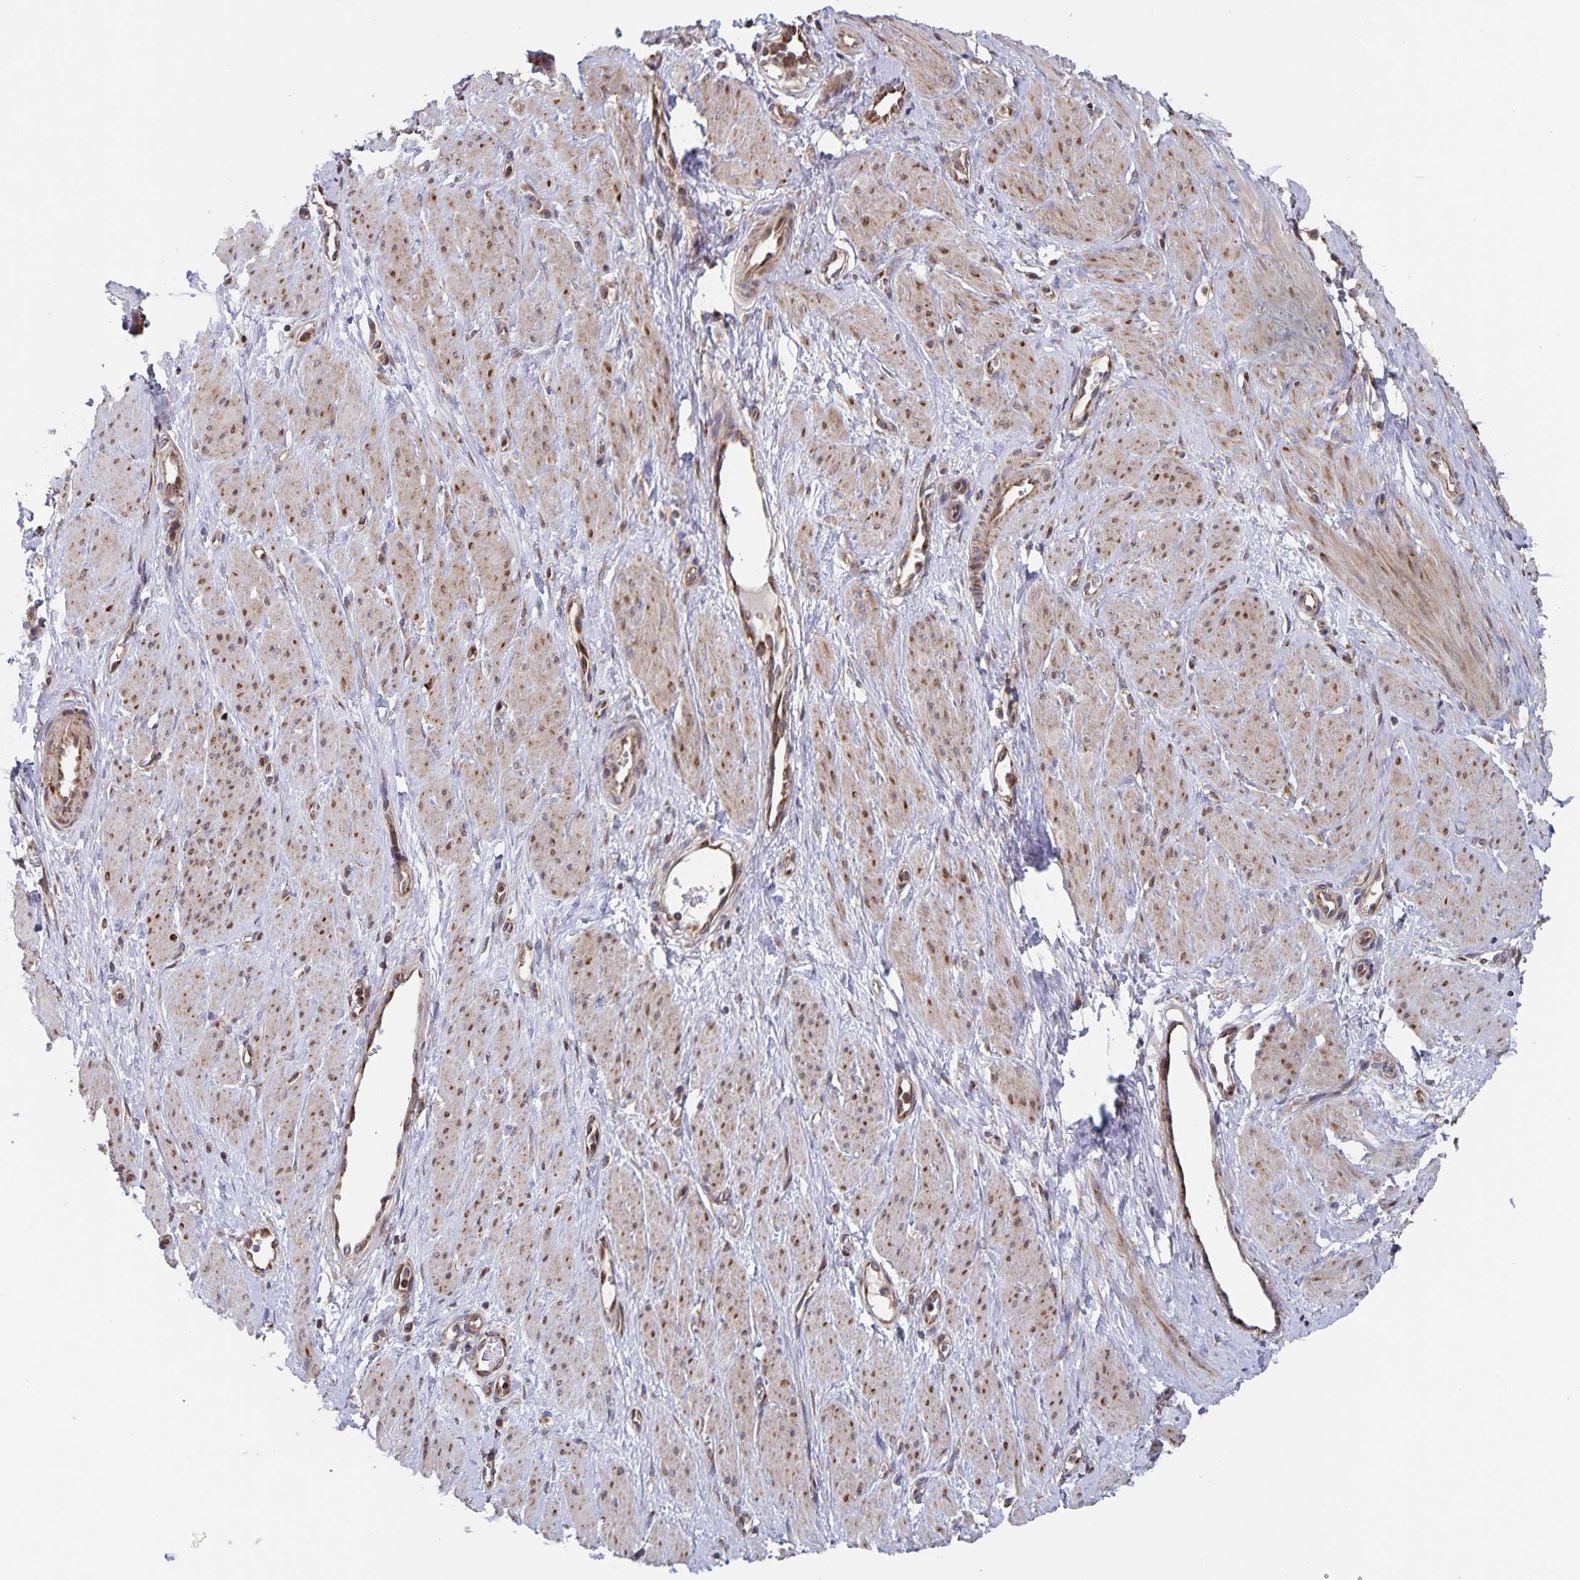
{"staining": {"intensity": "moderate", "quantity": "25%-75%", "location": "nuclear"}, "tissue": "smooth muscle", "cell_type": "Smooth muscle cells", "image_type": "normal", "snomed": [{"axis": "morphology", "description": "Normal tissue, NOS"}, {"axis": "topography", "description": "Smooth muscle"}, {"axis": "topography", "description": "Uterus"}], "caption": "Moderate nuclear expression for a protein is appreciated in approximately 25%-75% of smooth muscle cells of unremarkable smooth muscle using immunohistochemistry (IHC).", "gene": "ACACA", "patient": {"sex": "female", "age": 39}}